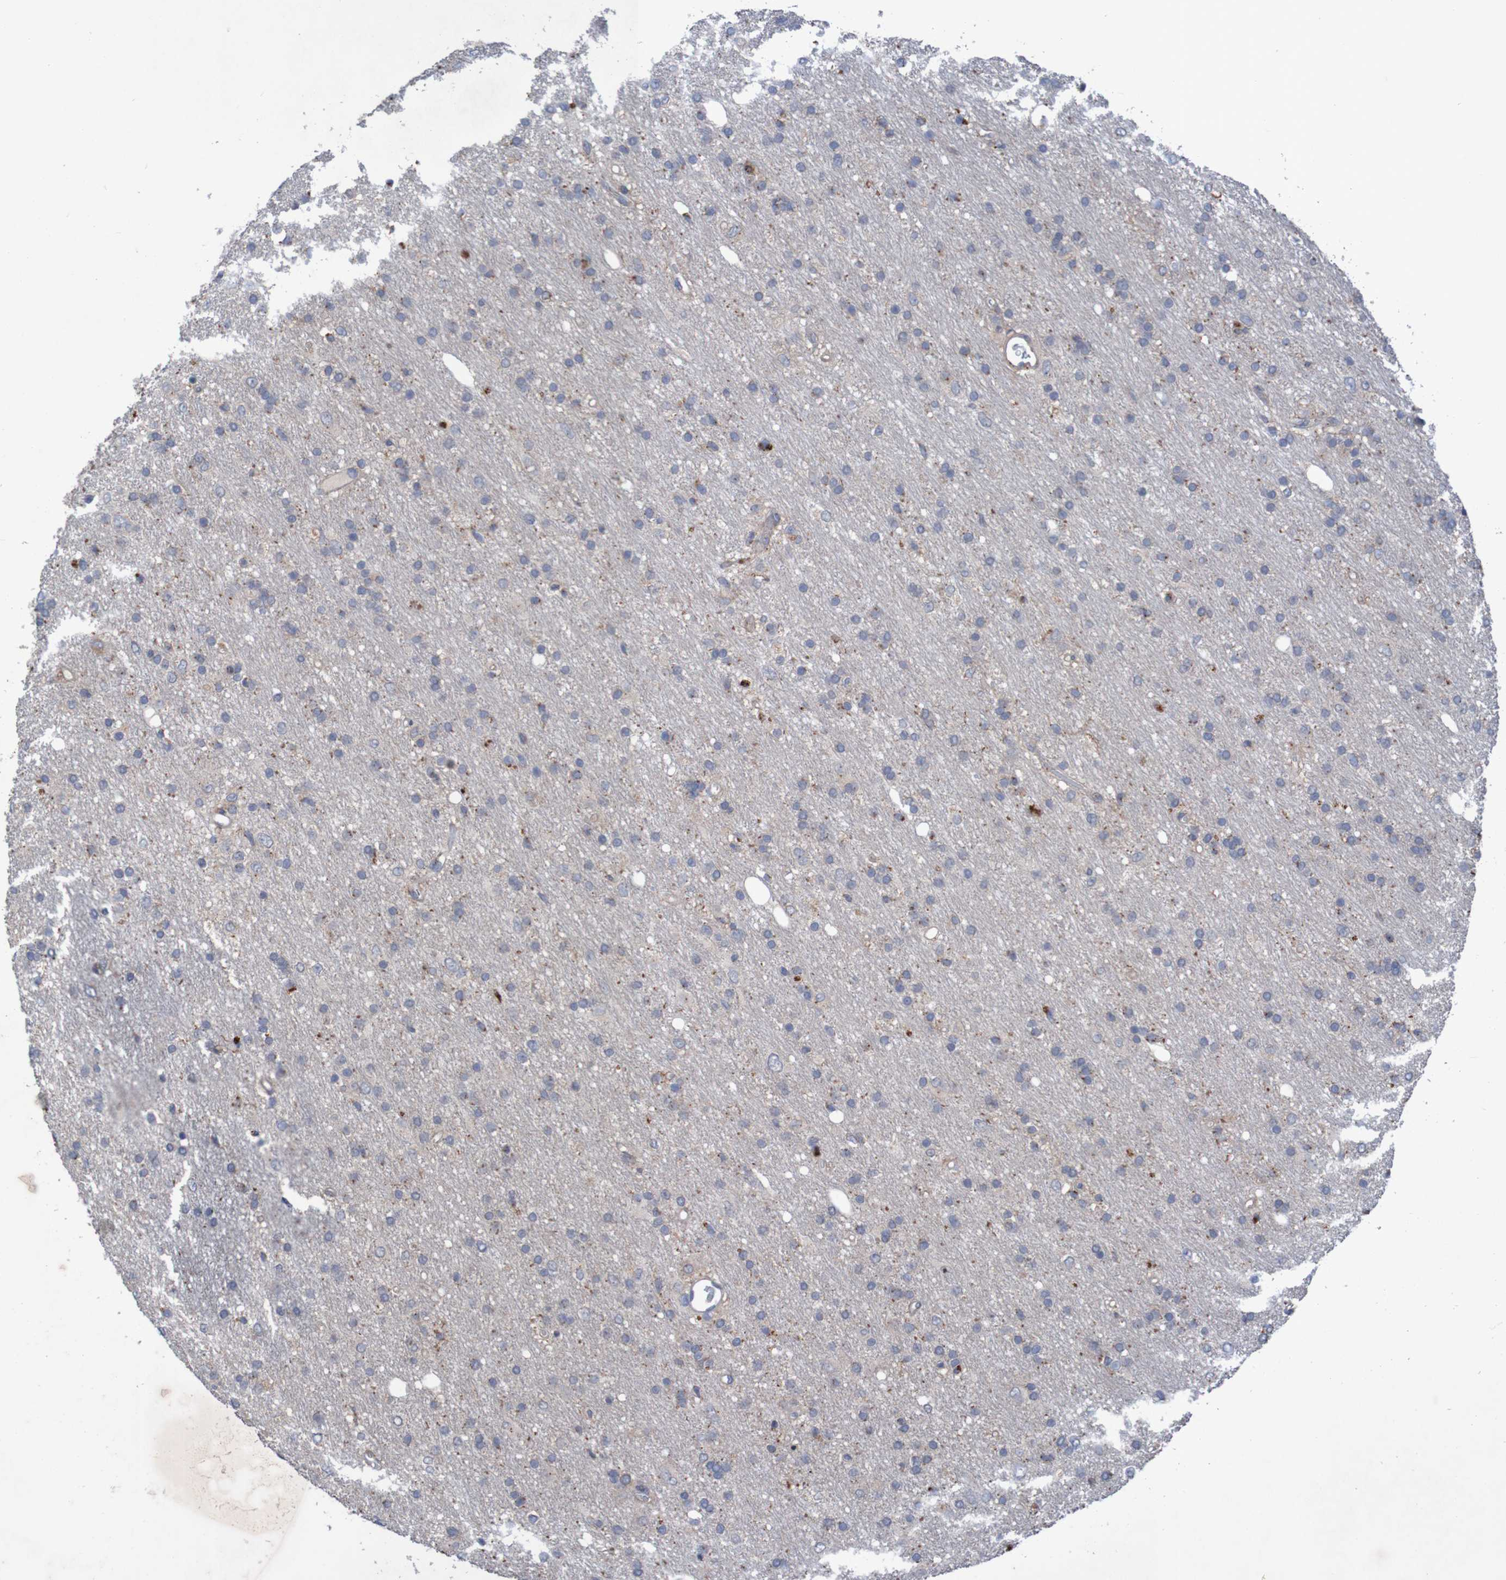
{"staining": {"intensity": "negative", "quantity": "none", "location": "none"}, "tissue": "glioma", "cell_type": "Tumor cells", "image_type": "cancer", "snomed": [{"axis": "morphology", "description": "Glioma, malignant, Low grade"}, {"axis": "topography", "description": "Brain"}], "caption": "This histopathology image is of glioma stained with immunohistochemistry (IHC) to label a protein in brown with the nuclei are counter-stained blue. There is no expression in tumor cells.", "gene": "ANGPT4", "patient": {"sex": "male", "age": 77}}